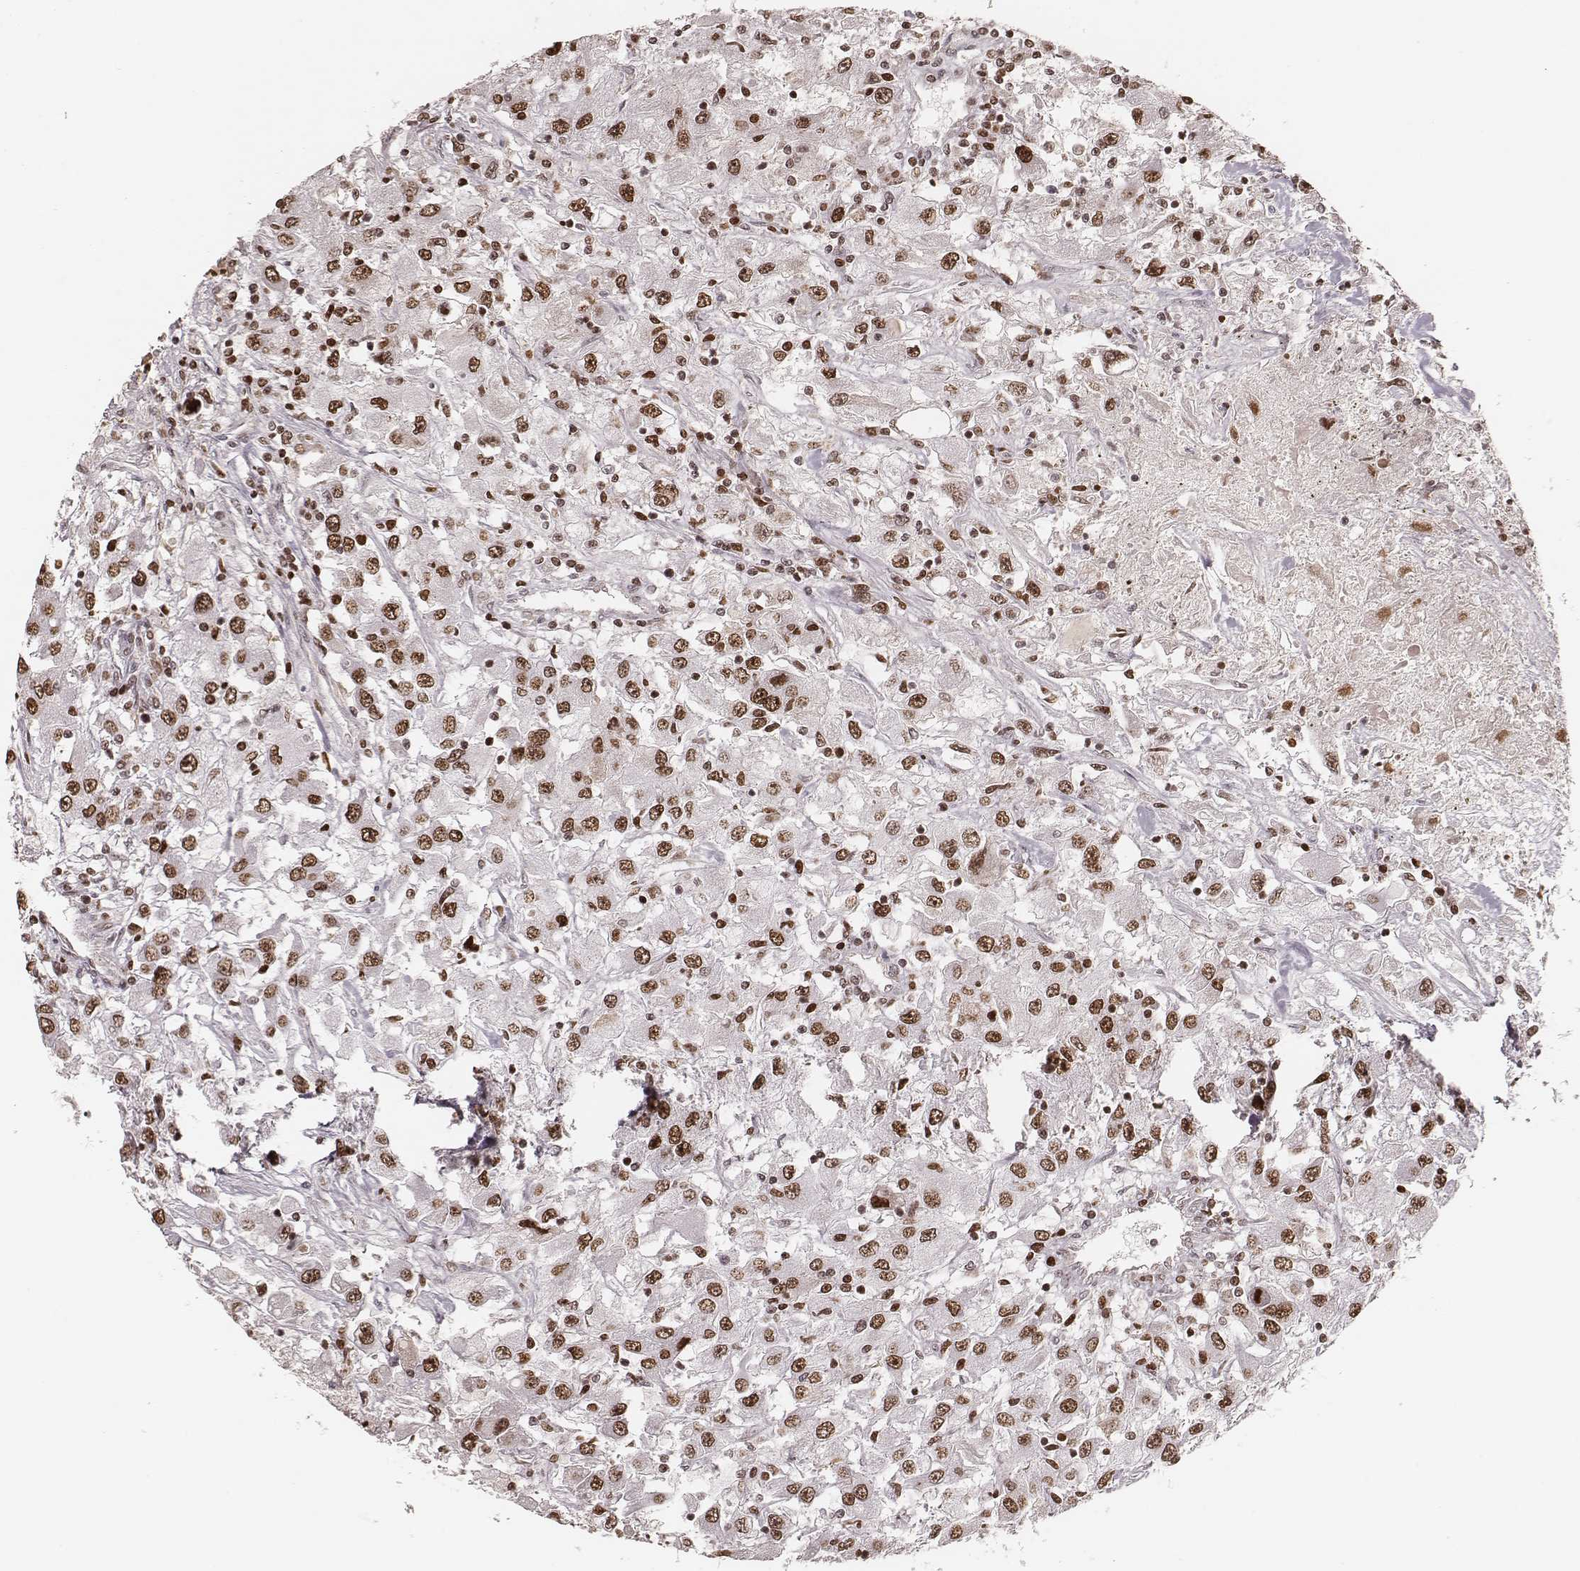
{"staining": {"intensity": "strong", "quantity": ">75%", "location": "nuclear"}, "tissue": "renal cancer", "cell_type": "Tumor cells", "image_type": "cancer", "snomed": [{"axis": "morphology", "description": "Adenocarcinoma, NOS"}, {"axis": "topography", "description": "Kidney"}], "caption": "A high amount of strong nuclear expression is appreciated in approximately >75% of tumor cells in renal cancer (adenocarcinoma) tissue.", "gene": "PARP1", "patient": {"sex": "female", "age": 67}}